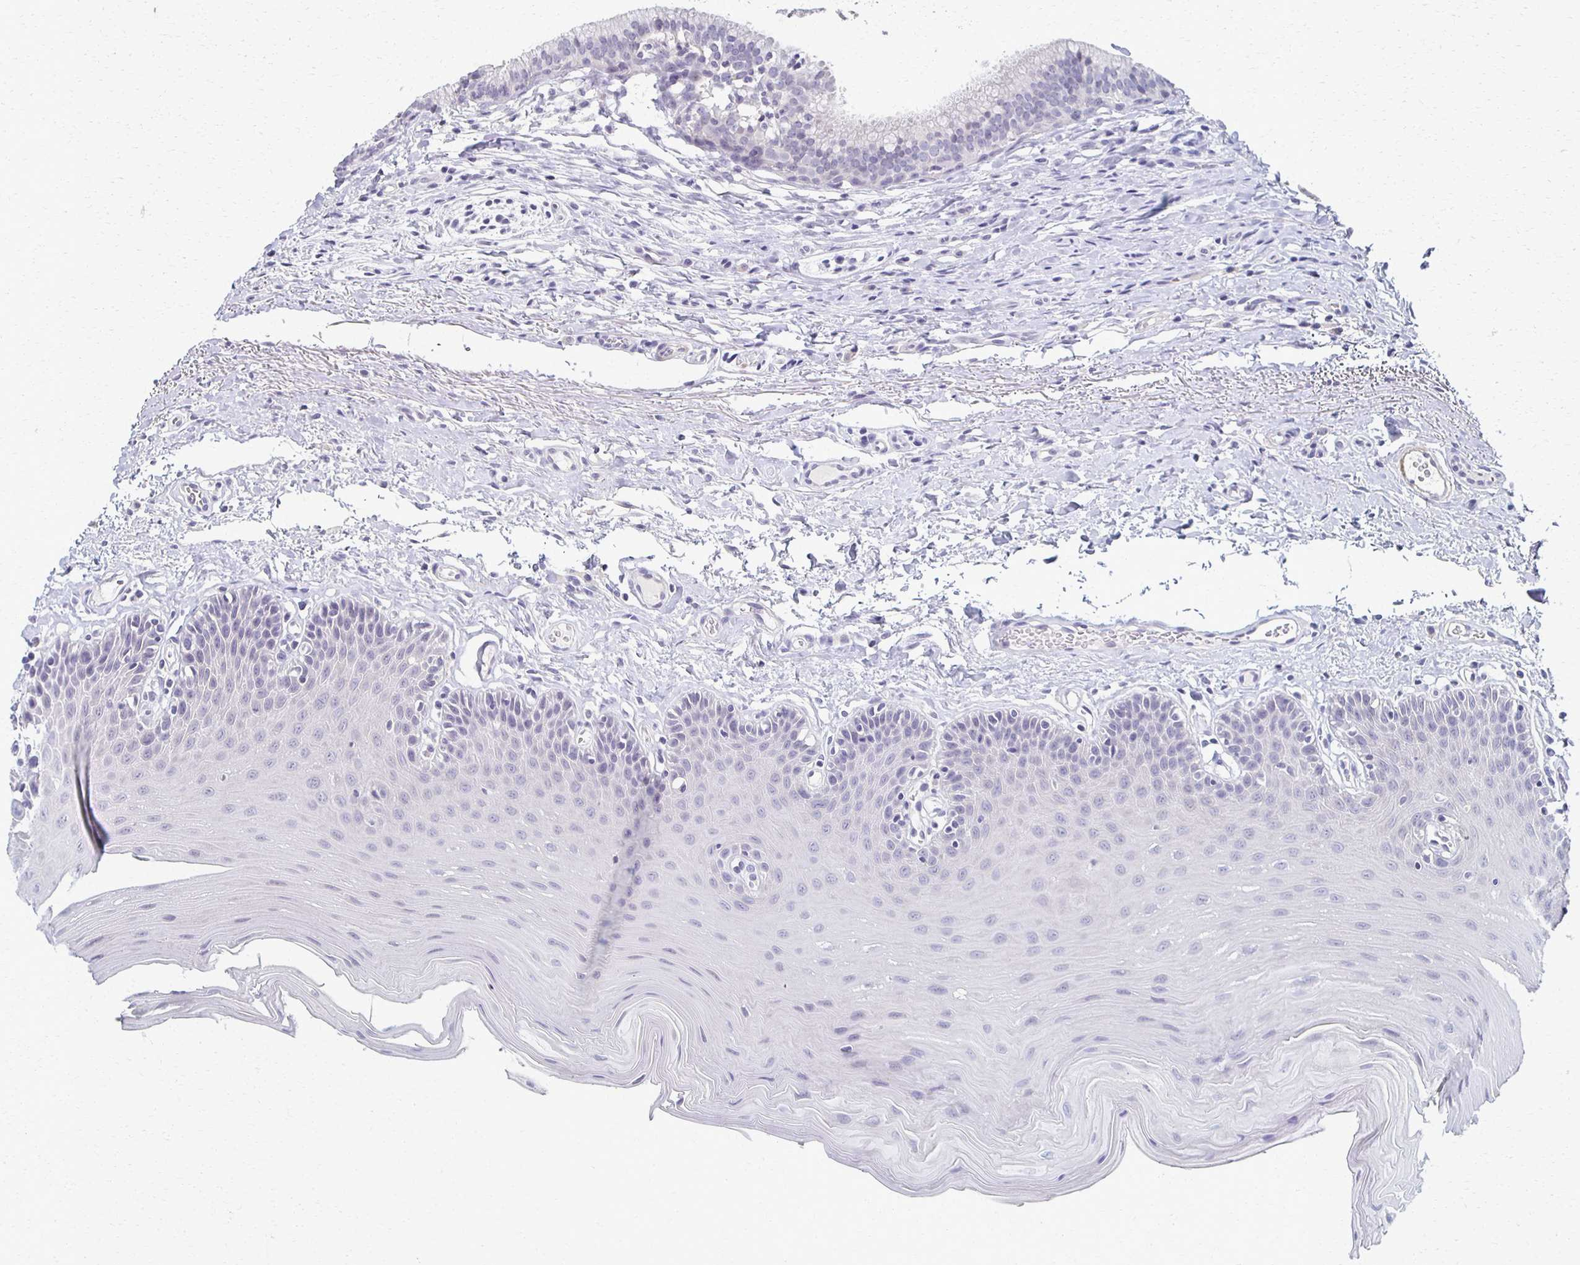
{"staining": {"intensity": "negative", "quantity": "none", "location": "none"}, "tissue": "oral mucosa", "cell_type": "Squamous epithelial cells", "image_type": "normal", "snomed": [{"axis": "morphology", "description": "Normal tissue, NOS"}, {"axis": "morphology", "description": "Adenocarcinoma, NOS"}, {"axis": "topography", "description": "Oral tissue"}, {"axis": "topography", "description": "Head-Neck"}], "caption": "Squamous epithelial cells are negative for protein expression in normal human oral mucosa. Brightfield microscopy of immunohistochemistry stained with DAB (brown) and hematoxylin (blue), captured at high magnification.", "gene": "FOXO4", "patient": {"sex": "female", "age": 57}}